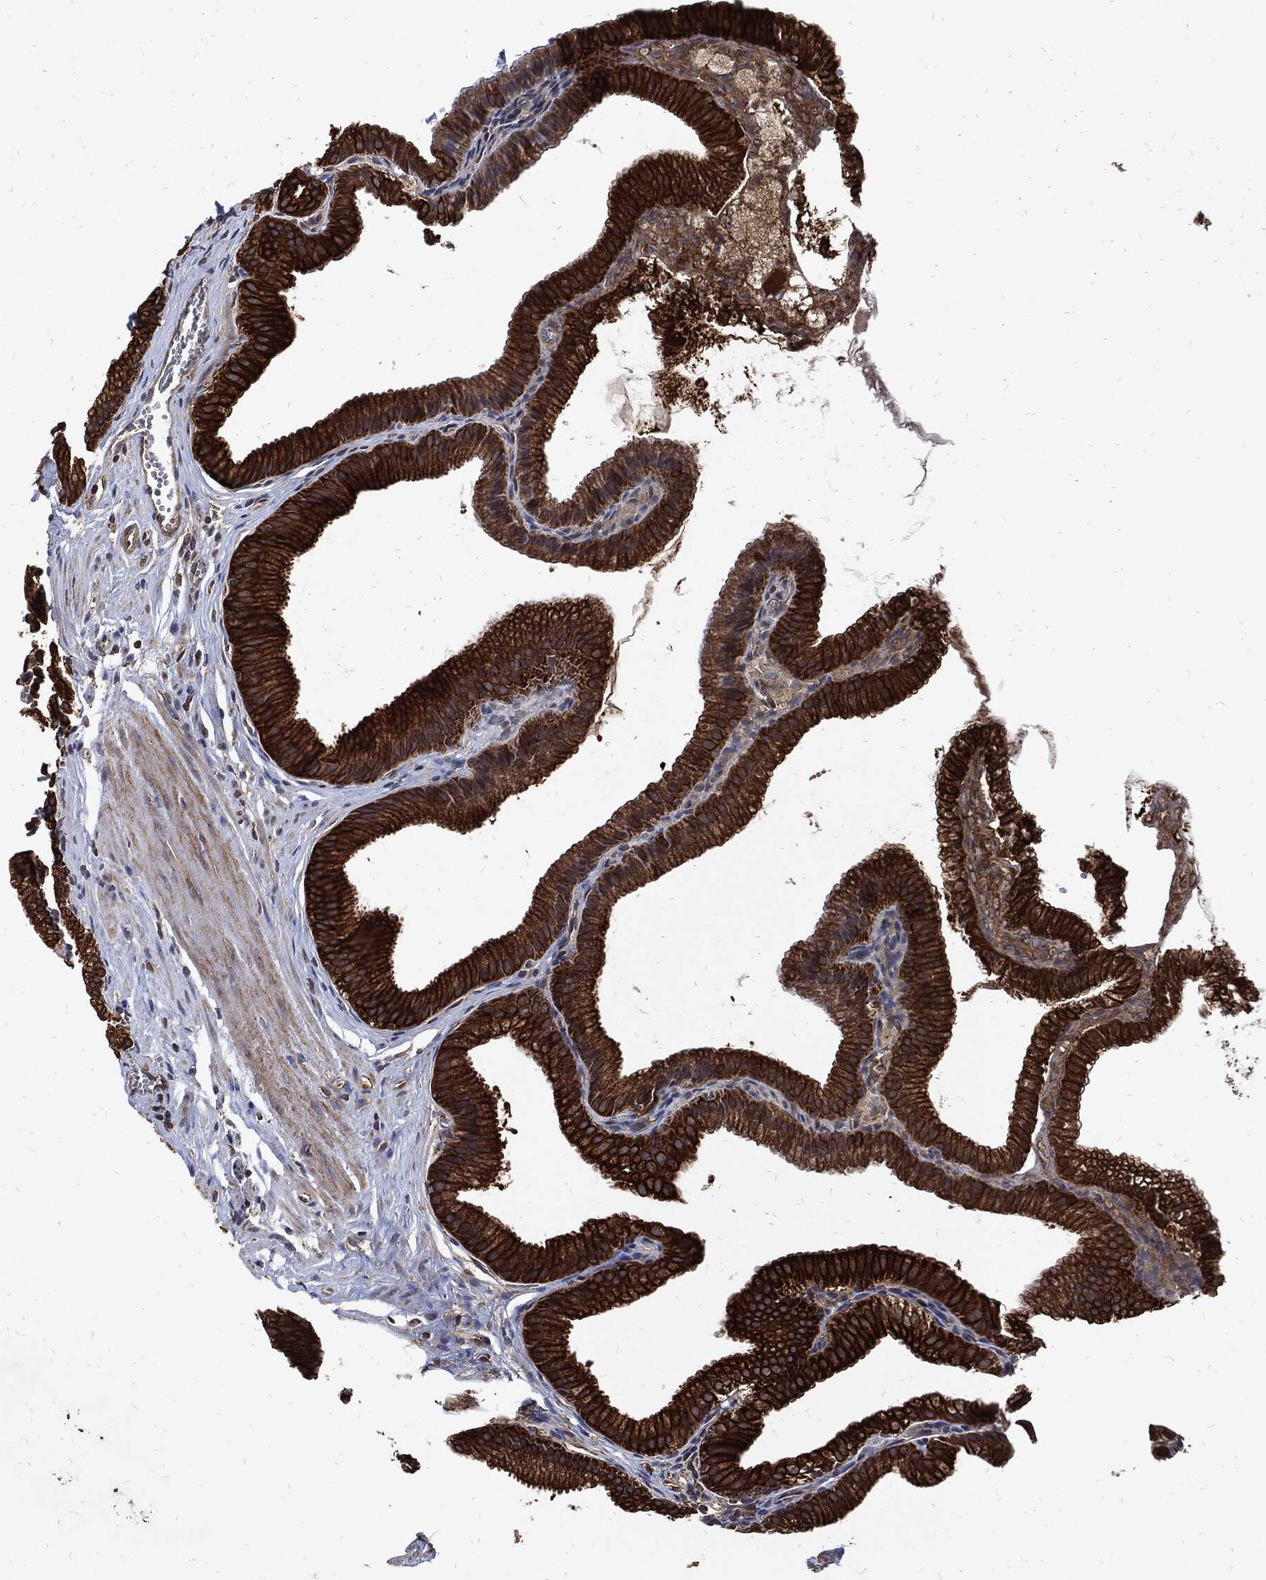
{"staining": {"intensity": "strong", "quantity": ">75%", "location": "cytoplasmic/membranous"}, "tissue": "gallbladder", "cell_type": "Glandular cells", "image_type": "normal", "snomed": [{"axis": "morphology", "description": "Normal tissue, NOS"}, {"axis": "topography", "description": "Gallbladder"}], "caption": "Immunohistochemistry of benign human gallbladder exhibits high levels of strong cytoplasmic/membranous staining in about >75% of glandular cells.", "gene": "DCTN1", "patient": {"sex": "male", "age": 38}}